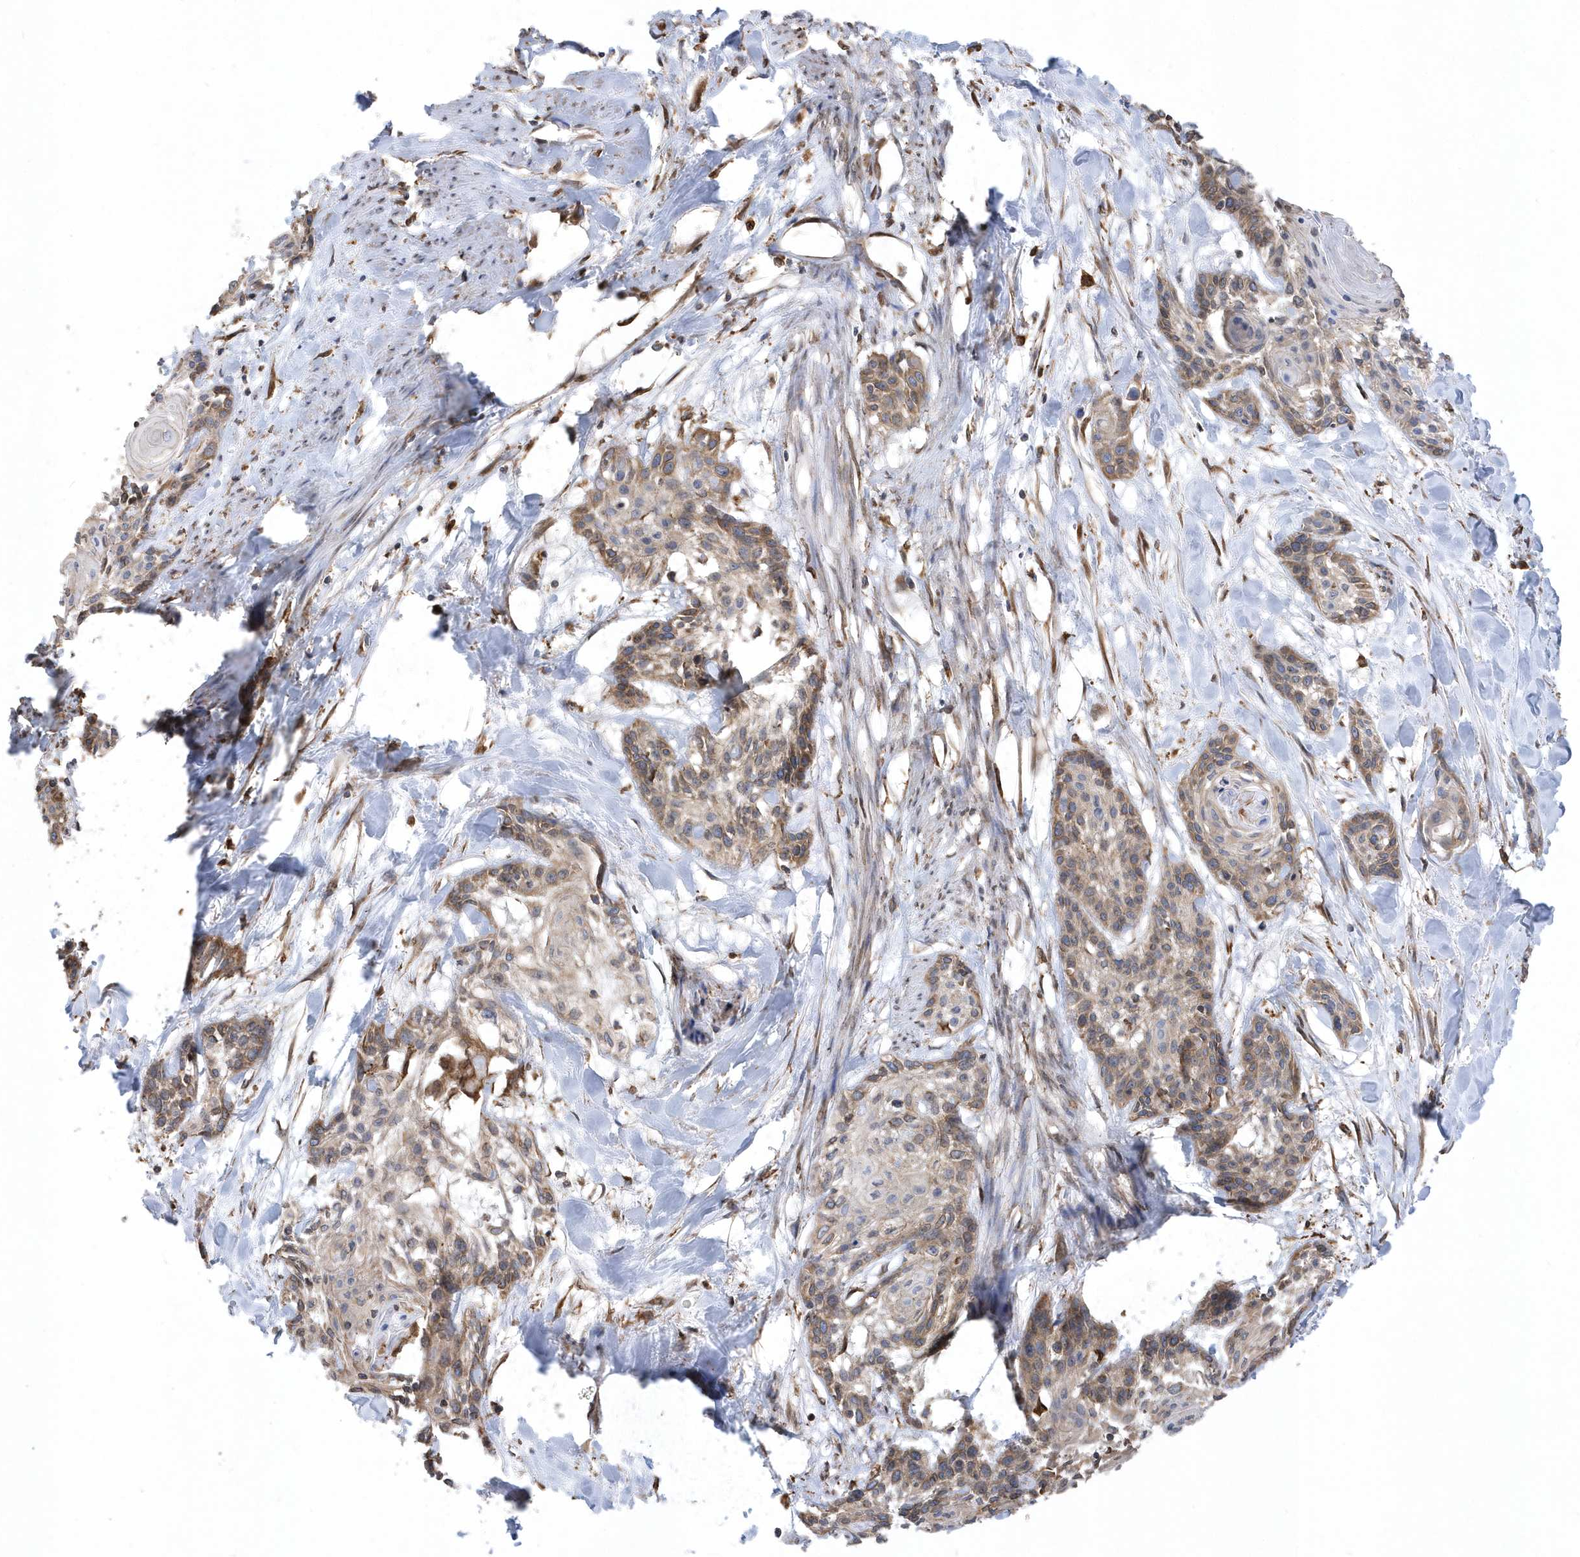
{"staining": {"intensity": "moderate", "quantity": ">75%", "location": "cytoplasmic/membranous"}, "tissue": "cervical cancer", "cell_type": "Tumor cells", "image_type": "cancer", "snomed": [{"axis": "morphology", "description": "Squamous cell carcinoma, NOS"}, {"axis": "topography", "description": "Cervix"}], "caption": "This photomicrograph shows squamous cell carcinoma (cervical) stained with IHC to label a protein in brown. The cytoplasmic/membranous of tumor cells show moderate positivity for the protein. Nuclei are counter-stained blue.", "gene": "VAMP7", "patient": {"sex": "female", "age": 57}}